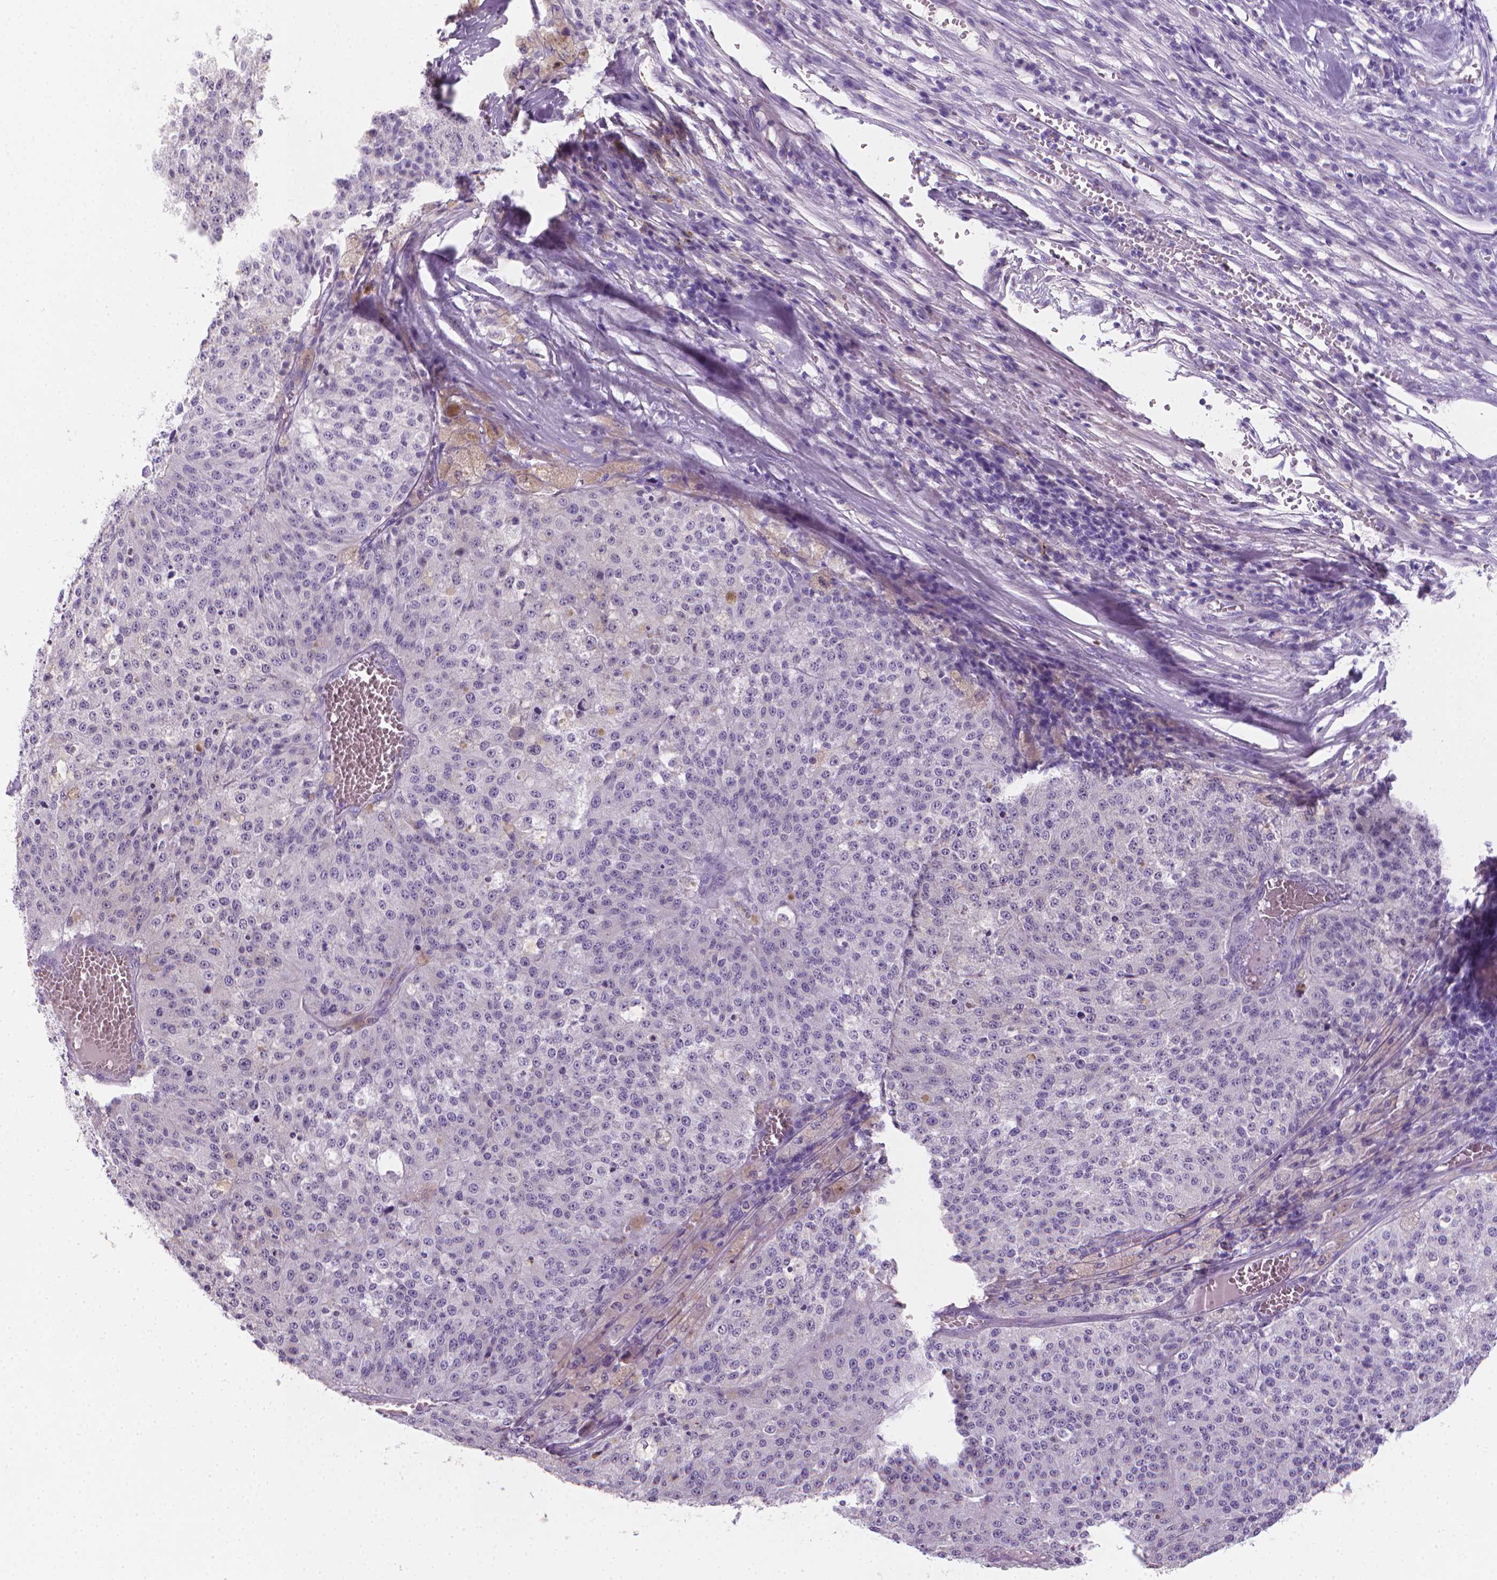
{"staining": {"intensity": "negative", "quantity": "none", "location": "none"}, "tissue": "melanoma", "cell_type": "Tumor cells", "image_type": "cancer", "snomed": [{"axis": "morphology", "description": "Malignant melanoma, Metastatic site"}, {"axis": "topography", "description": "Lymph node"}], "caption": "Tumor cells show no significant positivity in melanoma.", "gene": "XPNPEP2", "patient": {"sex": "female", "age": 64}}